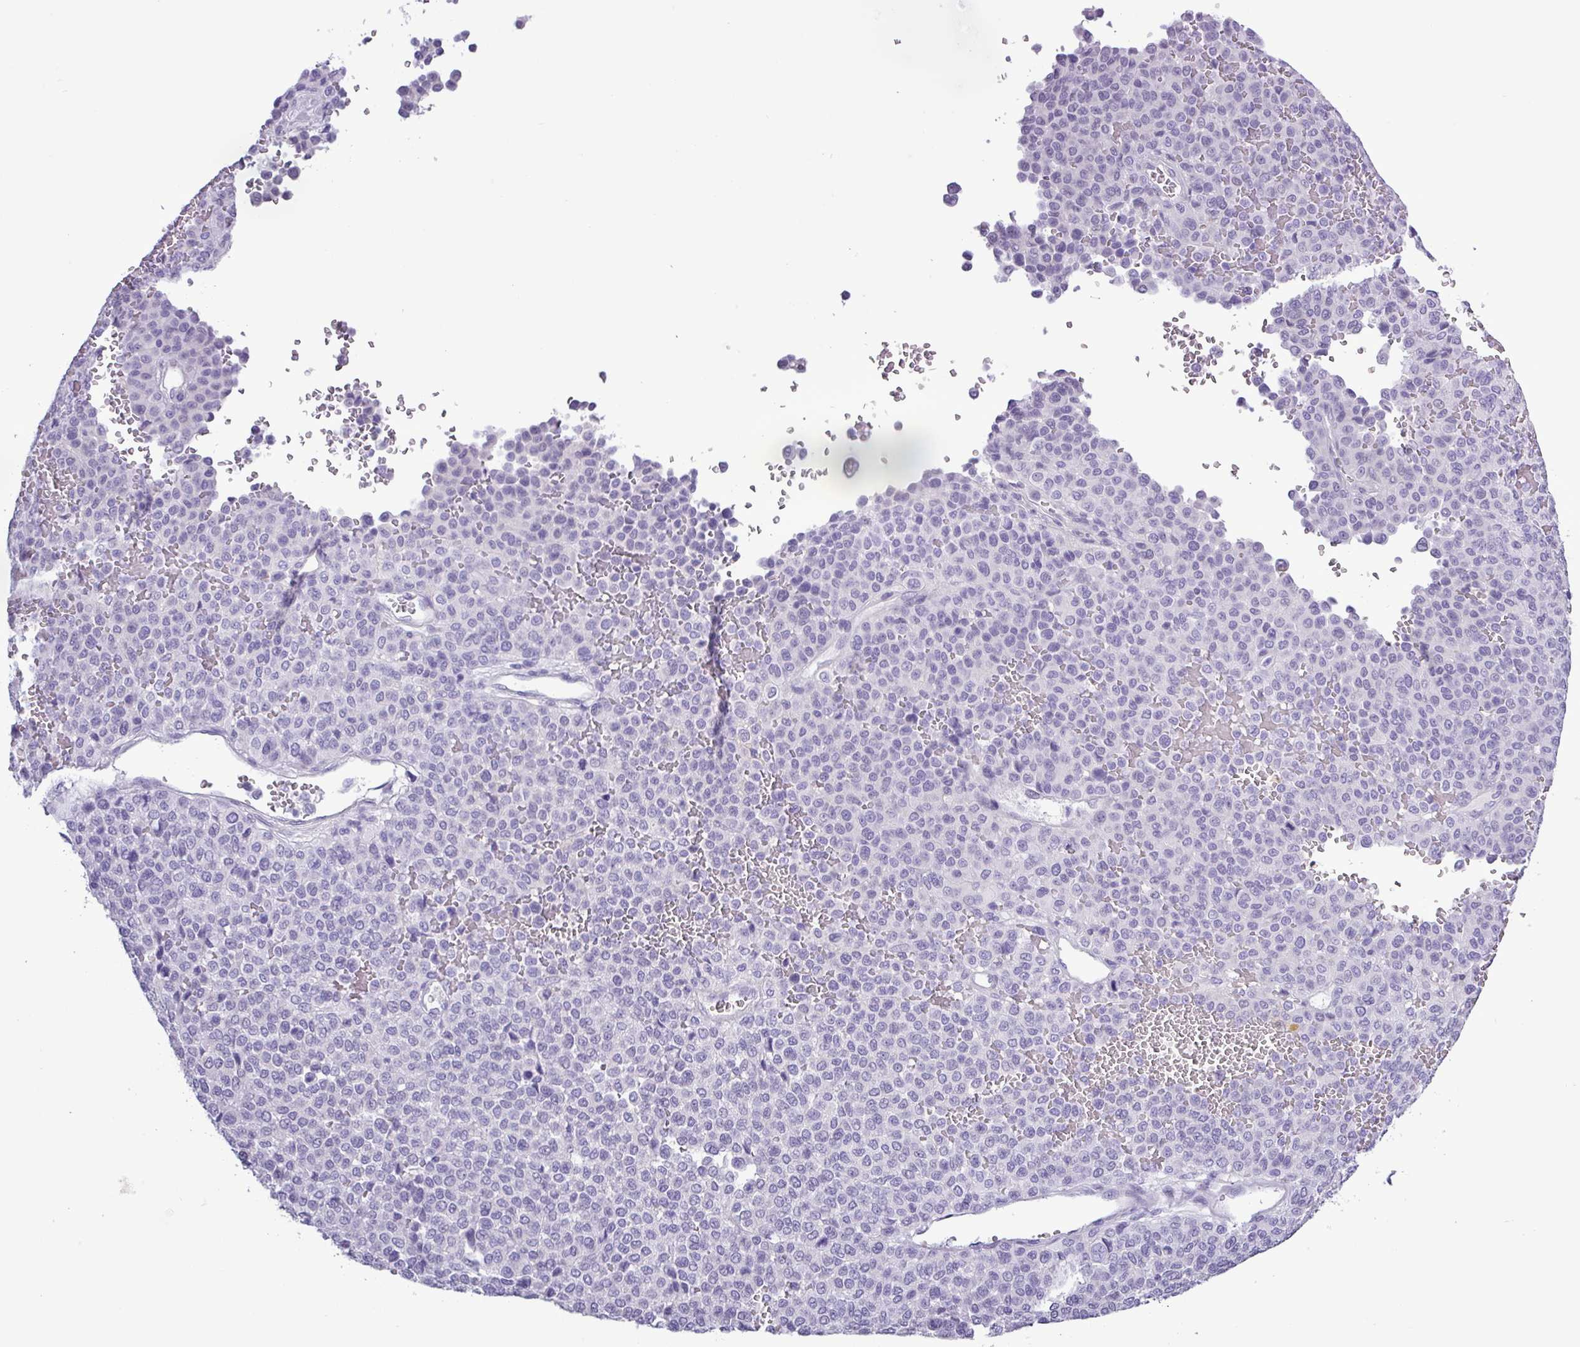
{"staining": {"intensity": "negative", "quantity": "none", "location": "none"}, "tissue": "melanoma", "cell_type": "Tumor cells", "image_type": "cancer", "snomed": [{"axis": "morphology", "description": "Malignant melanoma, Metastatic site"}, {"axis": "topography", "description": "Pancreas"}], "caption": "An IHC histopathology image of malignant melanoma (metastatic site) is shown. There is no staining in tumor cells of malignant melanoma (metastatic site).", "gene": "ALDH3A1", "patient": {"sex": "female", "age": 30}}